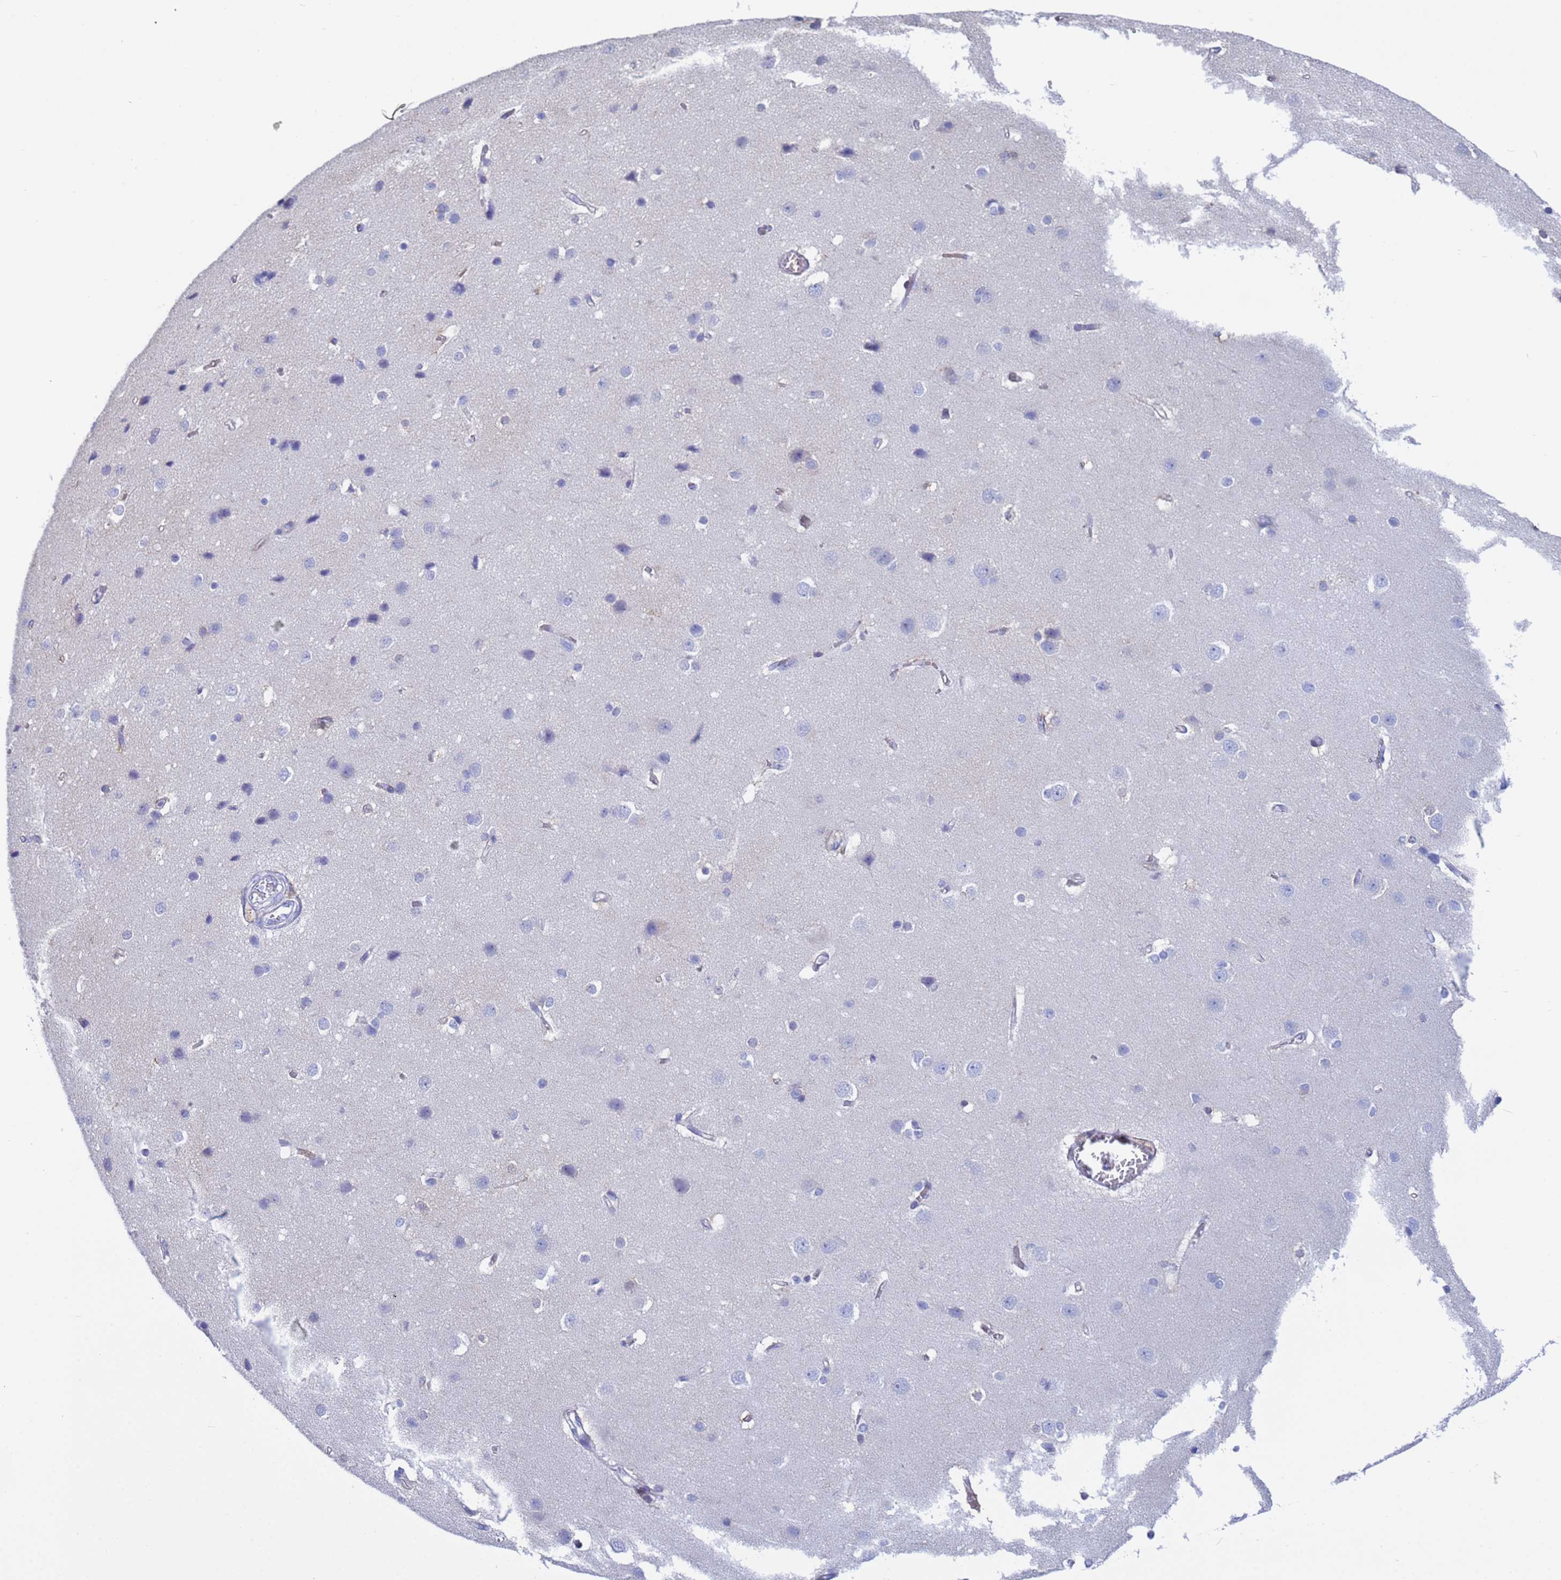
{"staining": {"intensity": "negative", "quantity": "none", "location": "none"}, "tissue": "cerebral cortex", "cell_type": "Endothelial cells", "image_type": "normal", "snomed": [{"axis": "morphology", "description": "Normal tissue, NOS"}, {"axis": "topography", "description": "Cerebral cortex"}], "caption": "Cerebral cortex stained for a protein using immunohistochemistry (IHC) exhibits no staining endothelial cells.", "gene": "PPP6R1", "patient": {"sex": "male", "age": 37}}